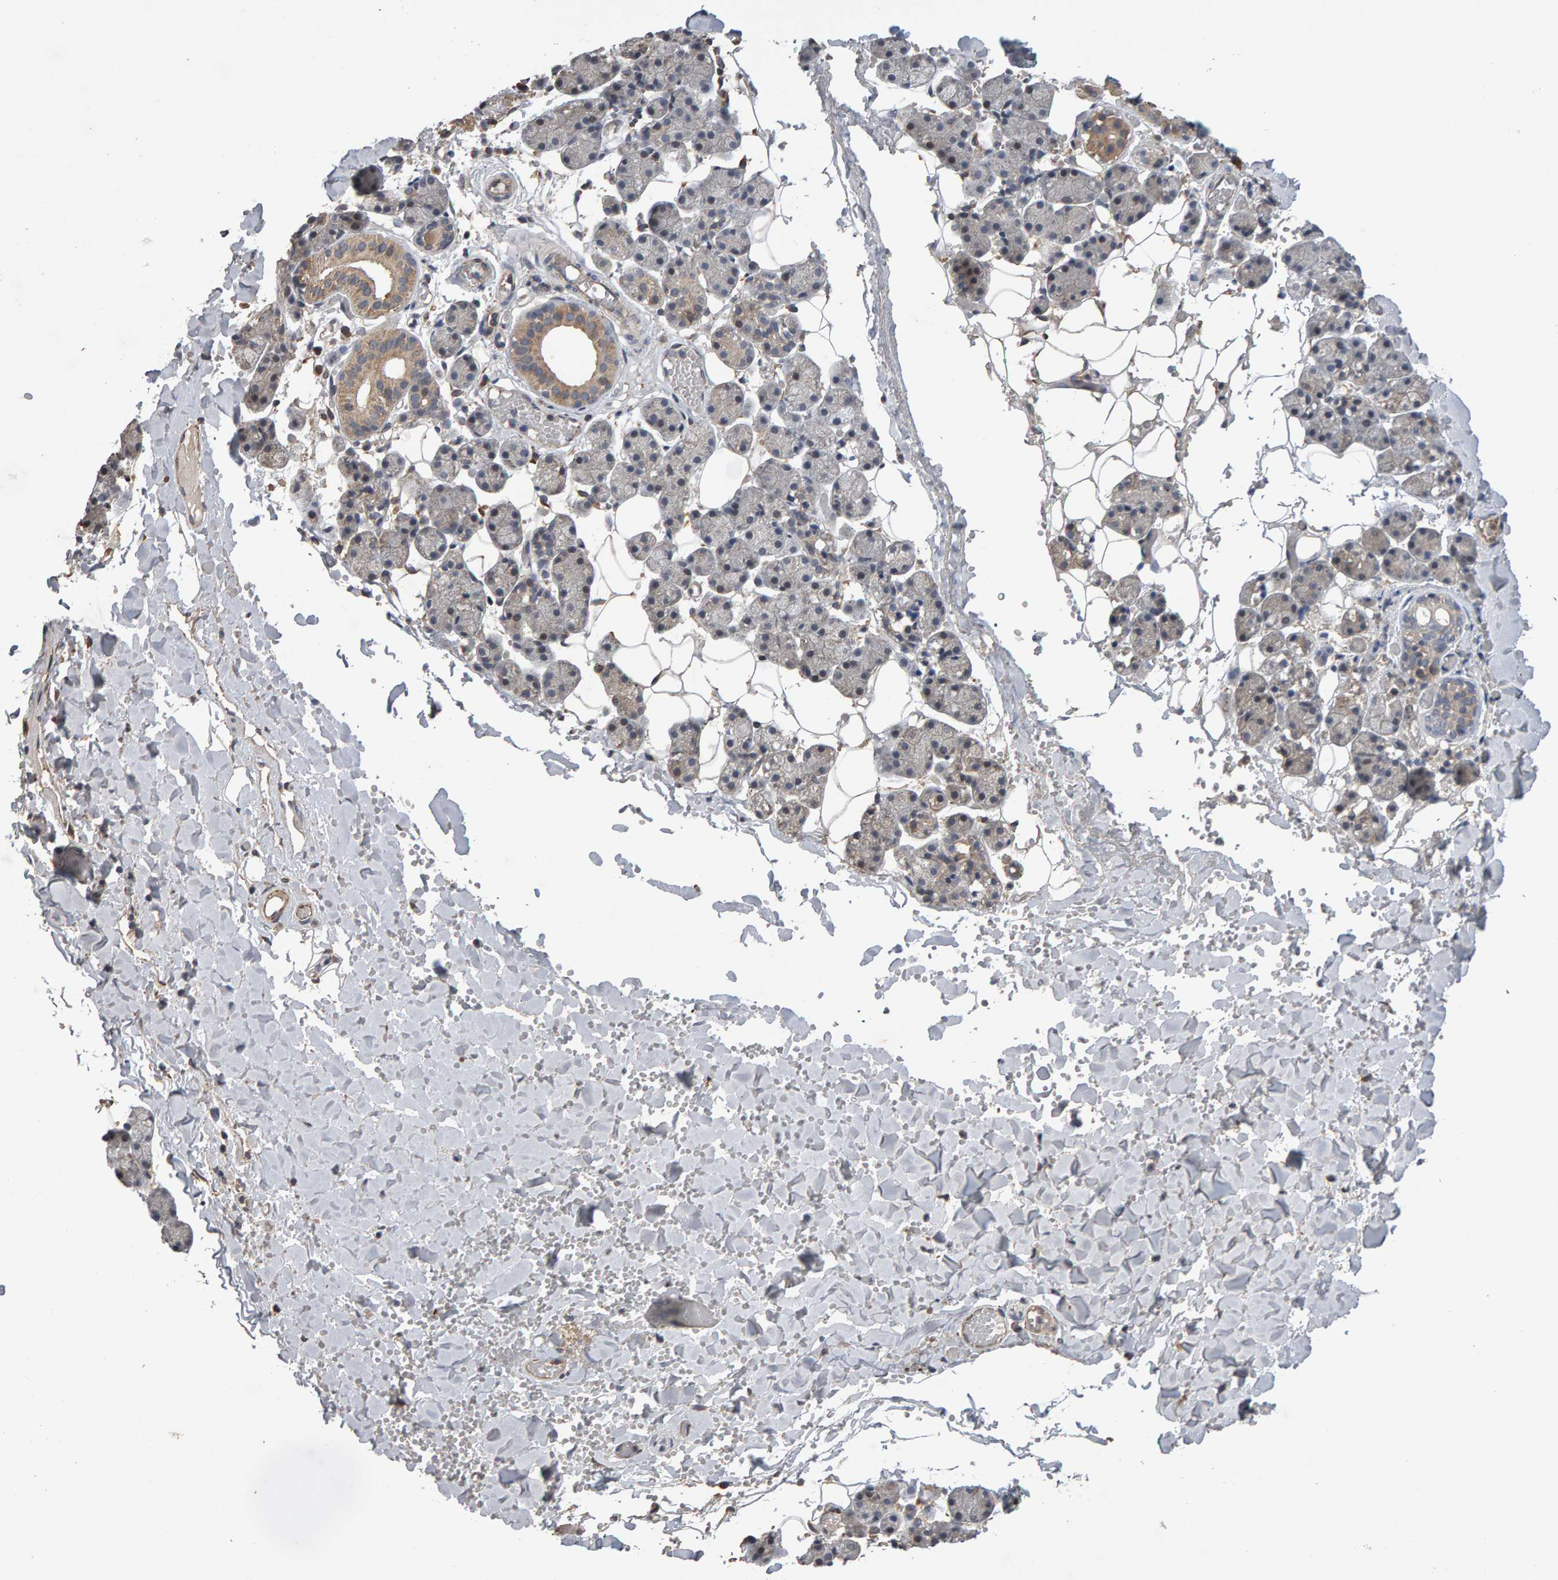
{"staining": {"intensity": "weak", "quantity": "<25%", "location": "cytoplasmic/membranous"}, "tissue": "salivary gland", "cell_type": "Glandular cells", "image_type": "normal", "snomed": [{"axis": "morphology", "description": "Normal tissue, NOS"}, {"axis": "topography", "description": "Salivary gland"}], "caption": "High power microscopy histopathology image of an immunohistochemistry (IHC) micrograph of benign salivary gland, revealing no significant expression in glandular cells.", "gene": "COASY", "patient": {"sex": "female", "age": 33}}